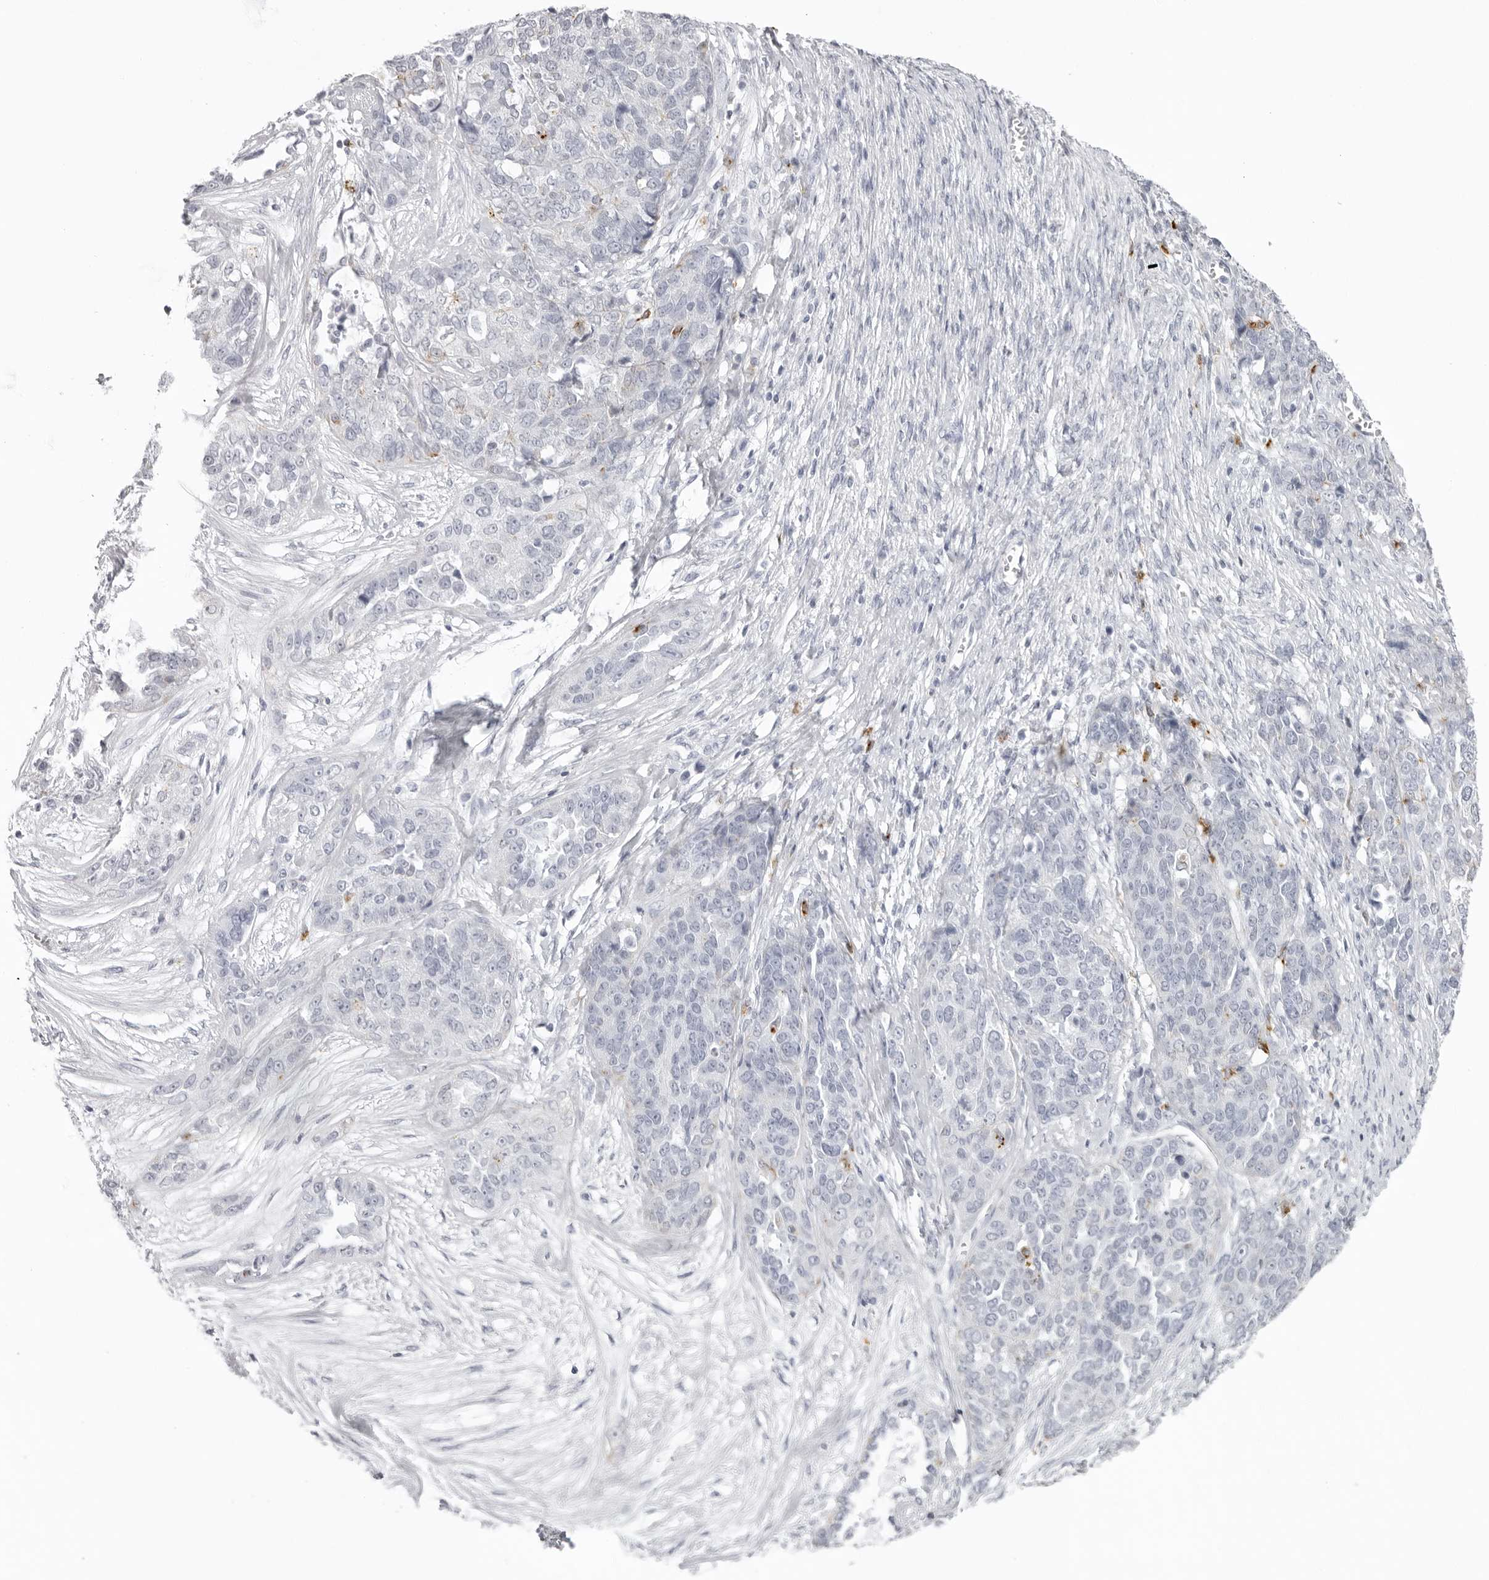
{"staining": {"intensity": "negative", "quantity": "none", "location": "none"}, "tissue": "ovarian cancer", "cell_type": "Tumor cells", "image_type": "cancer", "snomed": [{"axis": "morphology", "description": "Cystadenocarcinoma, serous, NOS"}, {"axis": "topography", "description": "Ovary"}], "caption": "Tumor cells are negative for brown protein staining in ovarian serous cystadenocarcinoma.", "gene": "IL25", "patient": {"sex": "female", "age": 44}}